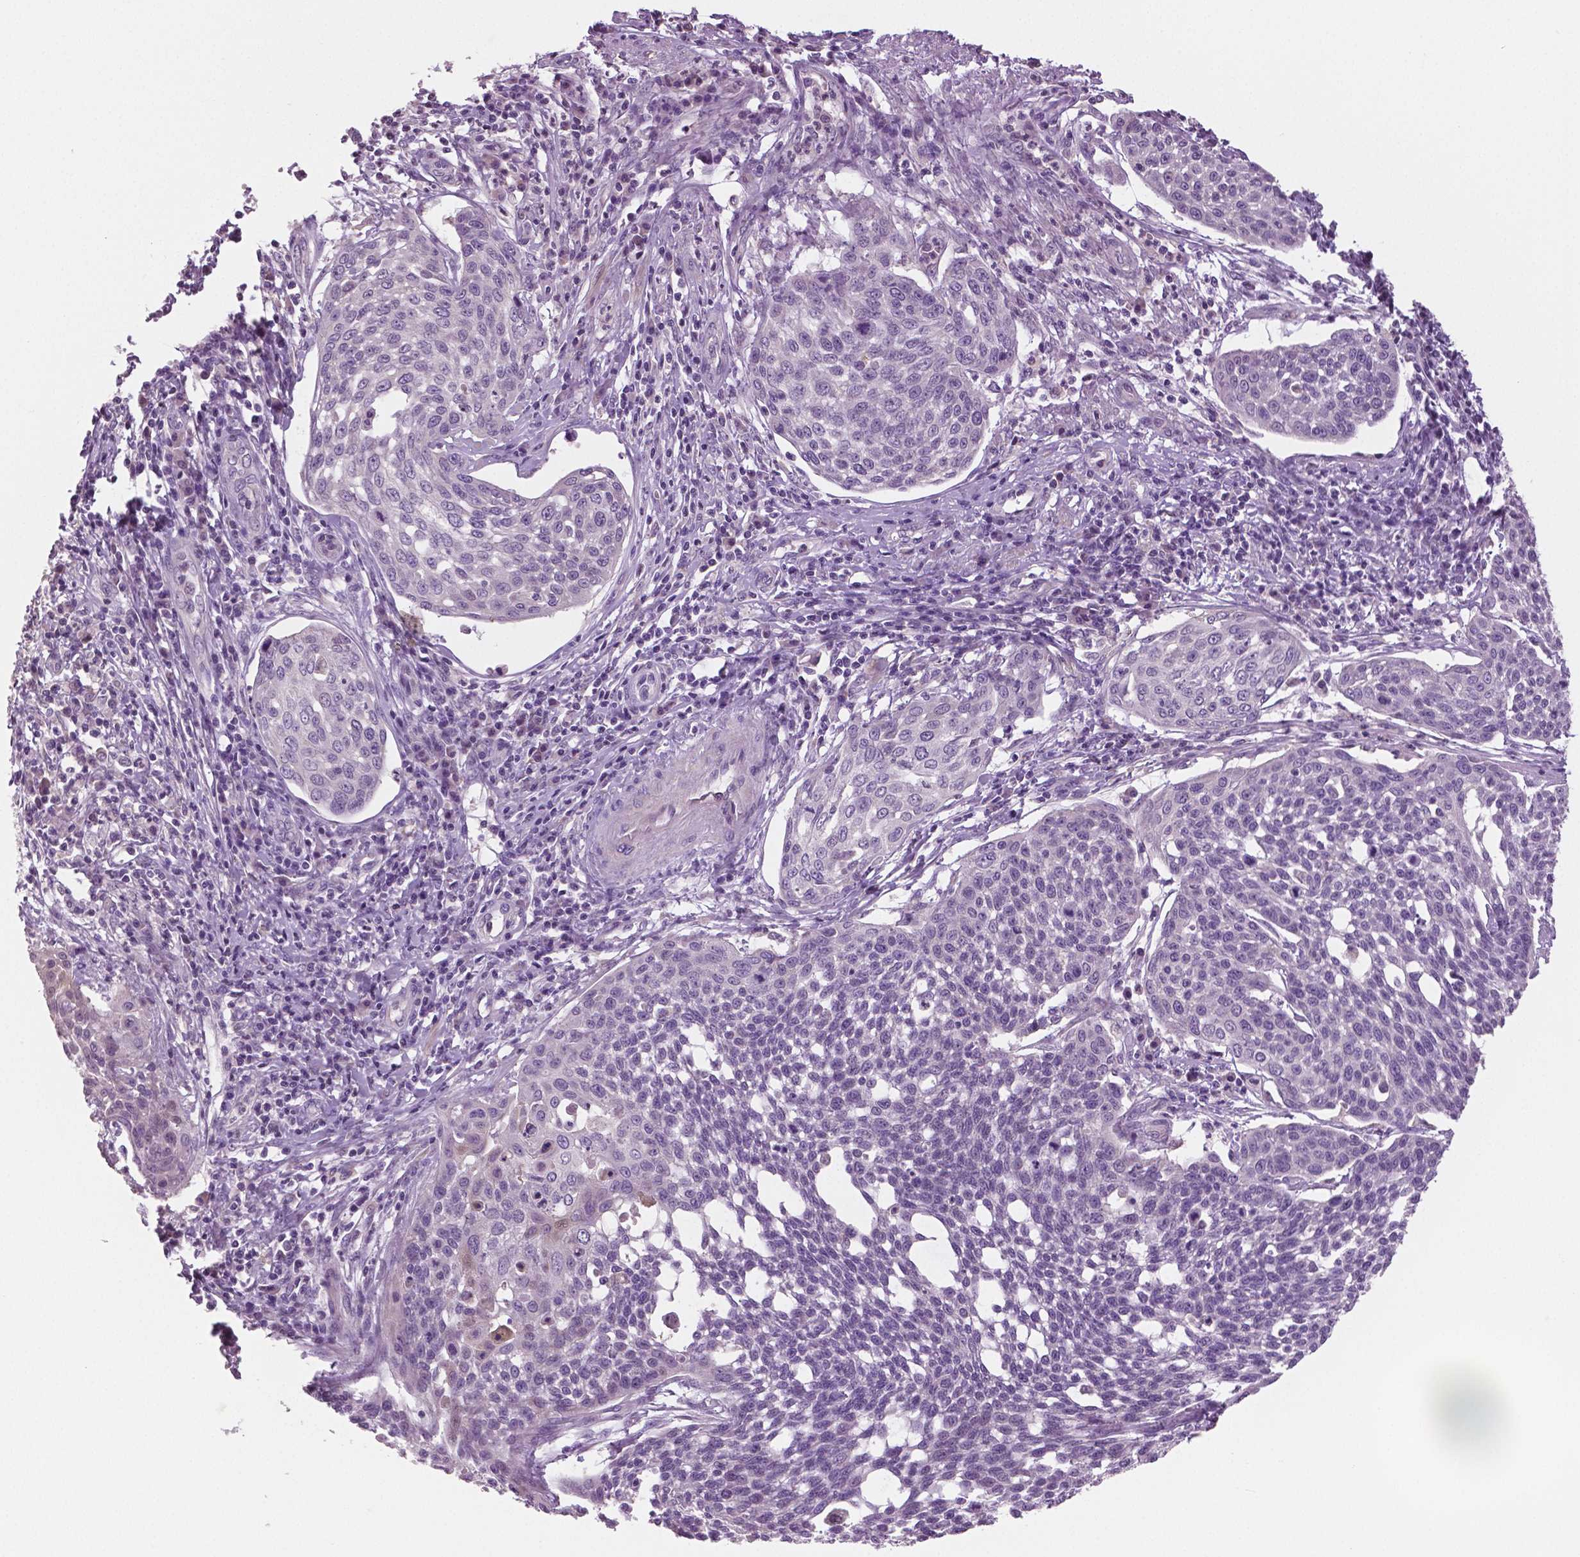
{"staining": {"intensity": "negative", "quantity": "none", "location": "none"}, "tissue": "cervical cancer", "cell_type": "Tumor cells", "image_type": "cancer", "snomed": [{"axis": "morphology", "description": "Squamous cell carcinoma, NOS"}, {"axis": "topography", "description": "Cervix"}], "caption": "Immunohistochemistry of human squamous cell carcinoma (cervical) shows no staining in tumor cells.", "gene": "DNAH12", "patient": {"sex": "female", "age": 34}}